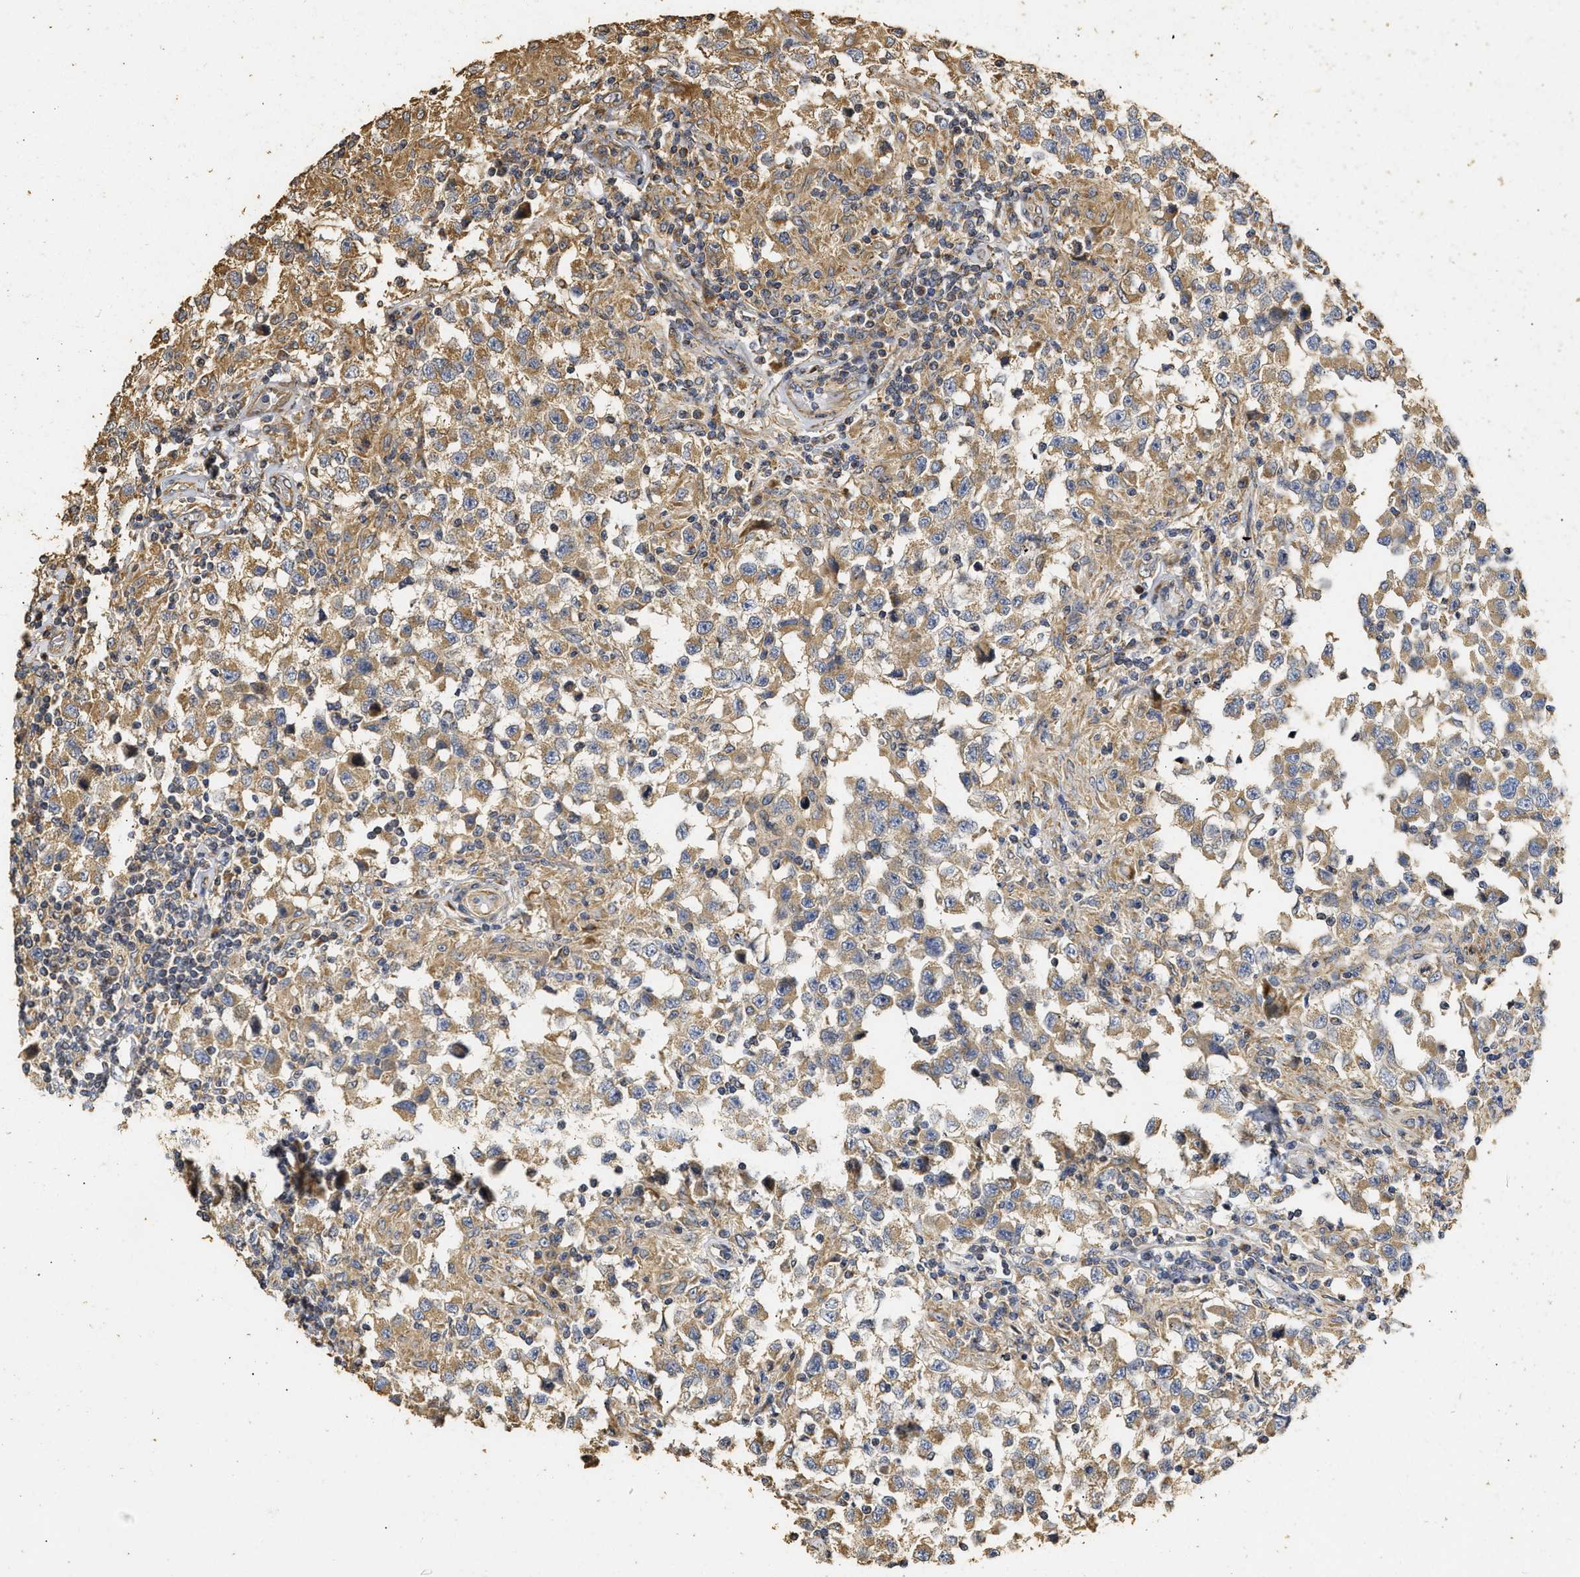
{"staining": {"intensity": "moderate", "quantity": ">75%", "location": "cytoplasmic/membranous"}, "tissue": "testis cancer", "cell_type": "Tumor cells", "image_type": "cancer", "snomed": [{"axis": "morphology", "description": "Carcinoma, Embryonal, NOS"}, {"axis": "topography", "description": "Testis"}], "caption": "Immunohistochemical staining of testis cancer (embryonal carcinoma) shows medium levels of moderate cytoplasmic/membranous positivity in about >75% of tumor cells. Nuclei are stained in blue.", "gene": "NAV1", "patient": {"sex": "male", "age": 21}}